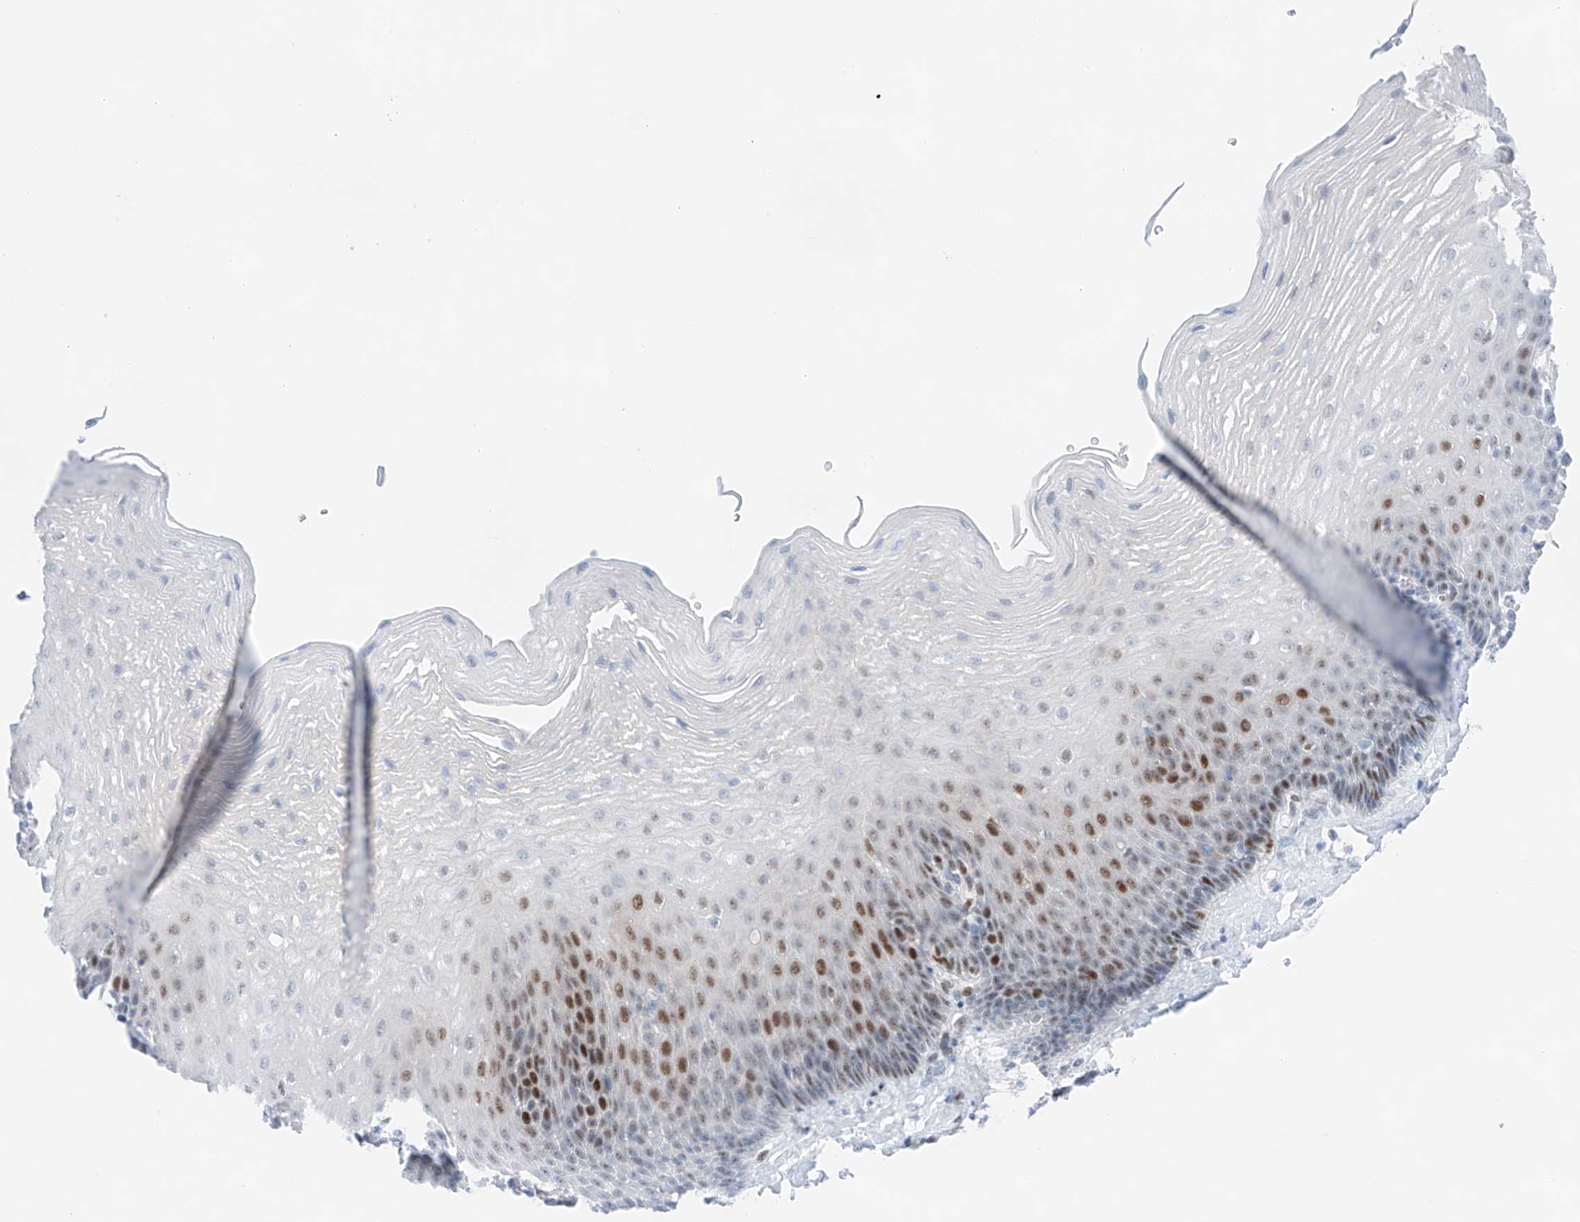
{"staining": {"intensity": "moderate", "quantity": "25%-75%", "location": "nuclear"}, "tissue": "esophagus", "cell_type": "Squamous epithelial cells", "image_type": "normal", "snomed": [{"axis": "morphology", "description": "Normal tissue, NOS"}, {"axis": "topography", "description": "Esophagus"}], "caption": "The image reveals a brown stain indicating the presence of a protein in the nuclear of squamous epithelial cells in esophagus.", "gene": "NT5C3B", "patient": {"sex": "female", "age": 66}}